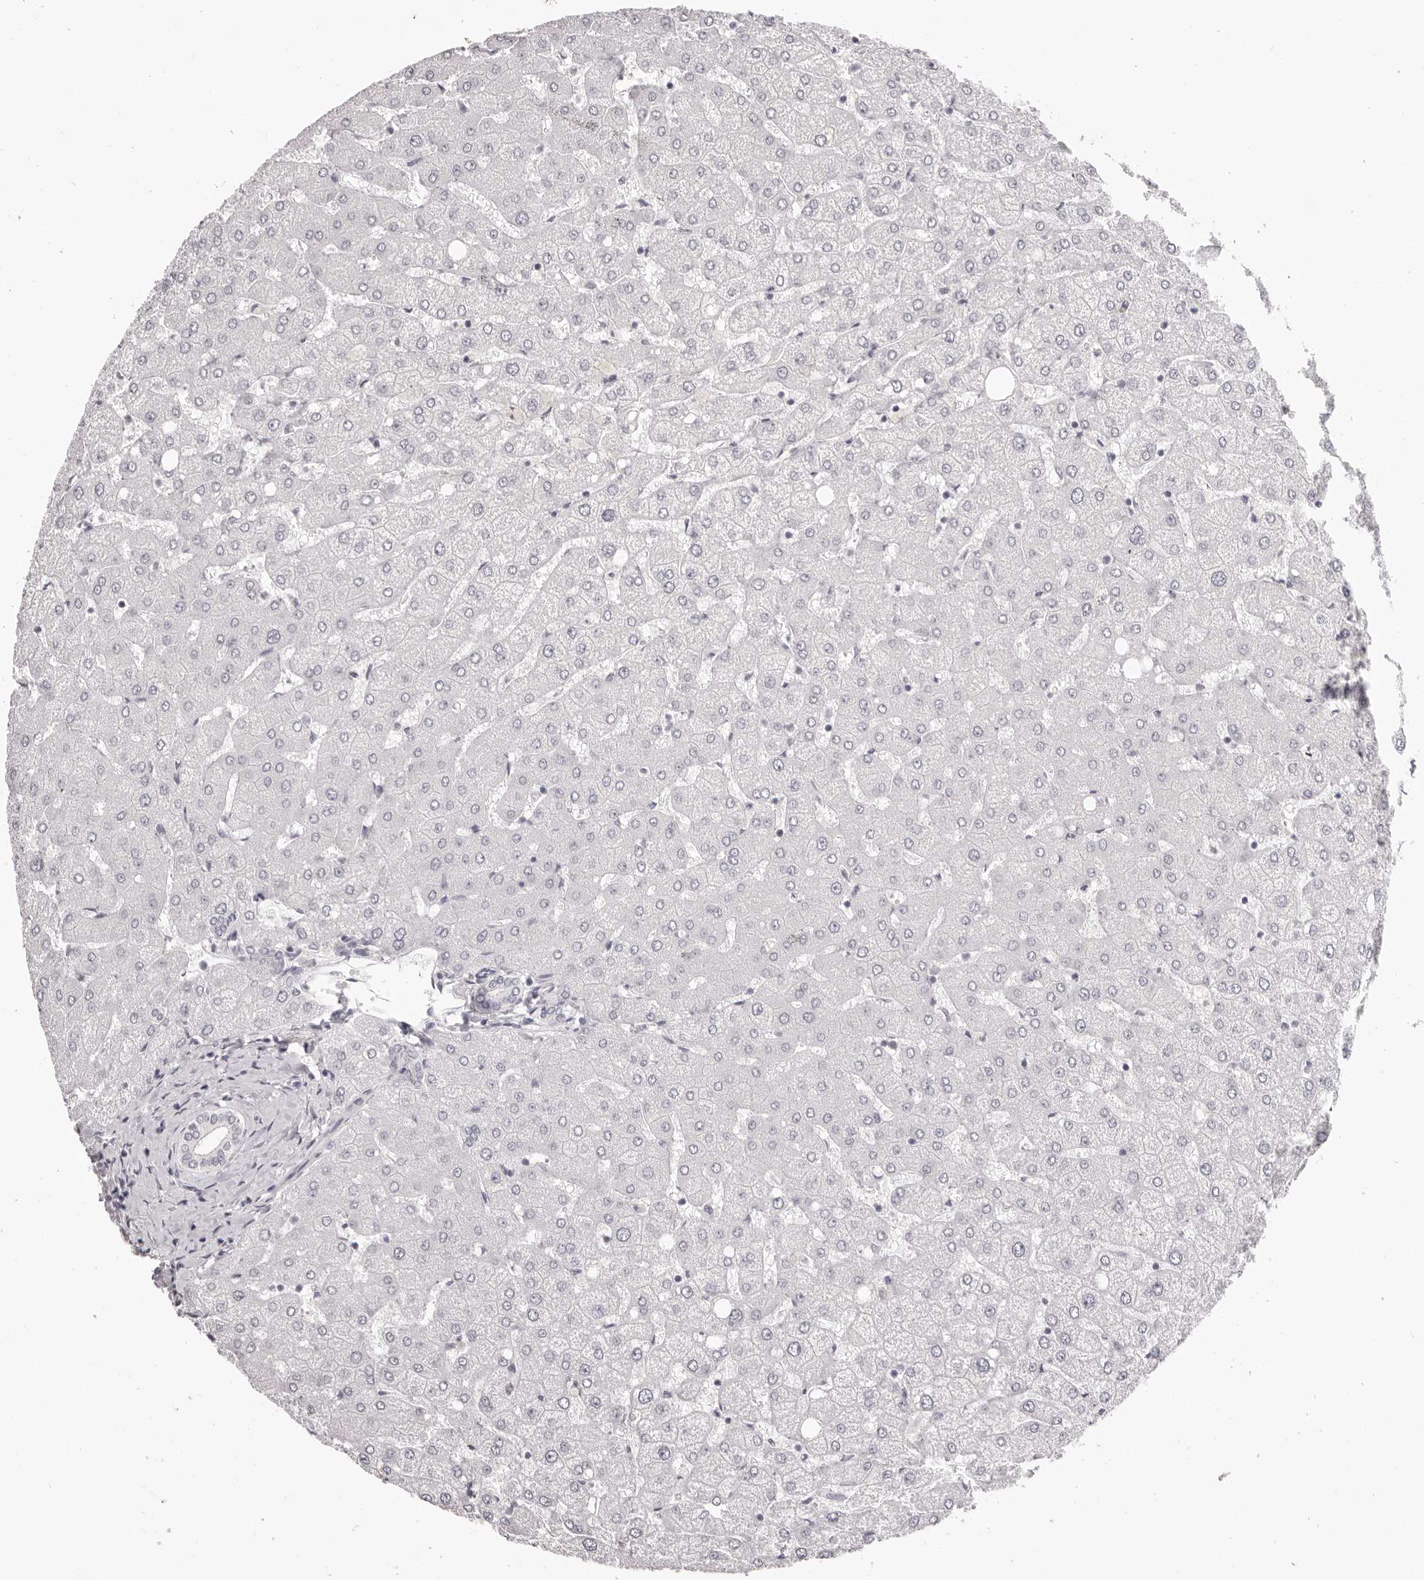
{"staining": {"intensity": "negative", "quantity": "none", "location": "none"}, "tissue": "liver", "cell_type": "Cholangiocytes", "image_type": "normal", "snomed": [{"axis": "morphology", "description": "Normal tissue, NOS"}, {"axis": "topography", "description": "Liver"}], "caption": "An immunohistochemistry micrograph of unremarkable liver is shown. There is no staining in cholangiocytes of liver.", "gene": "OTUD3", "patient": {"sex": "female", "age": 54}}